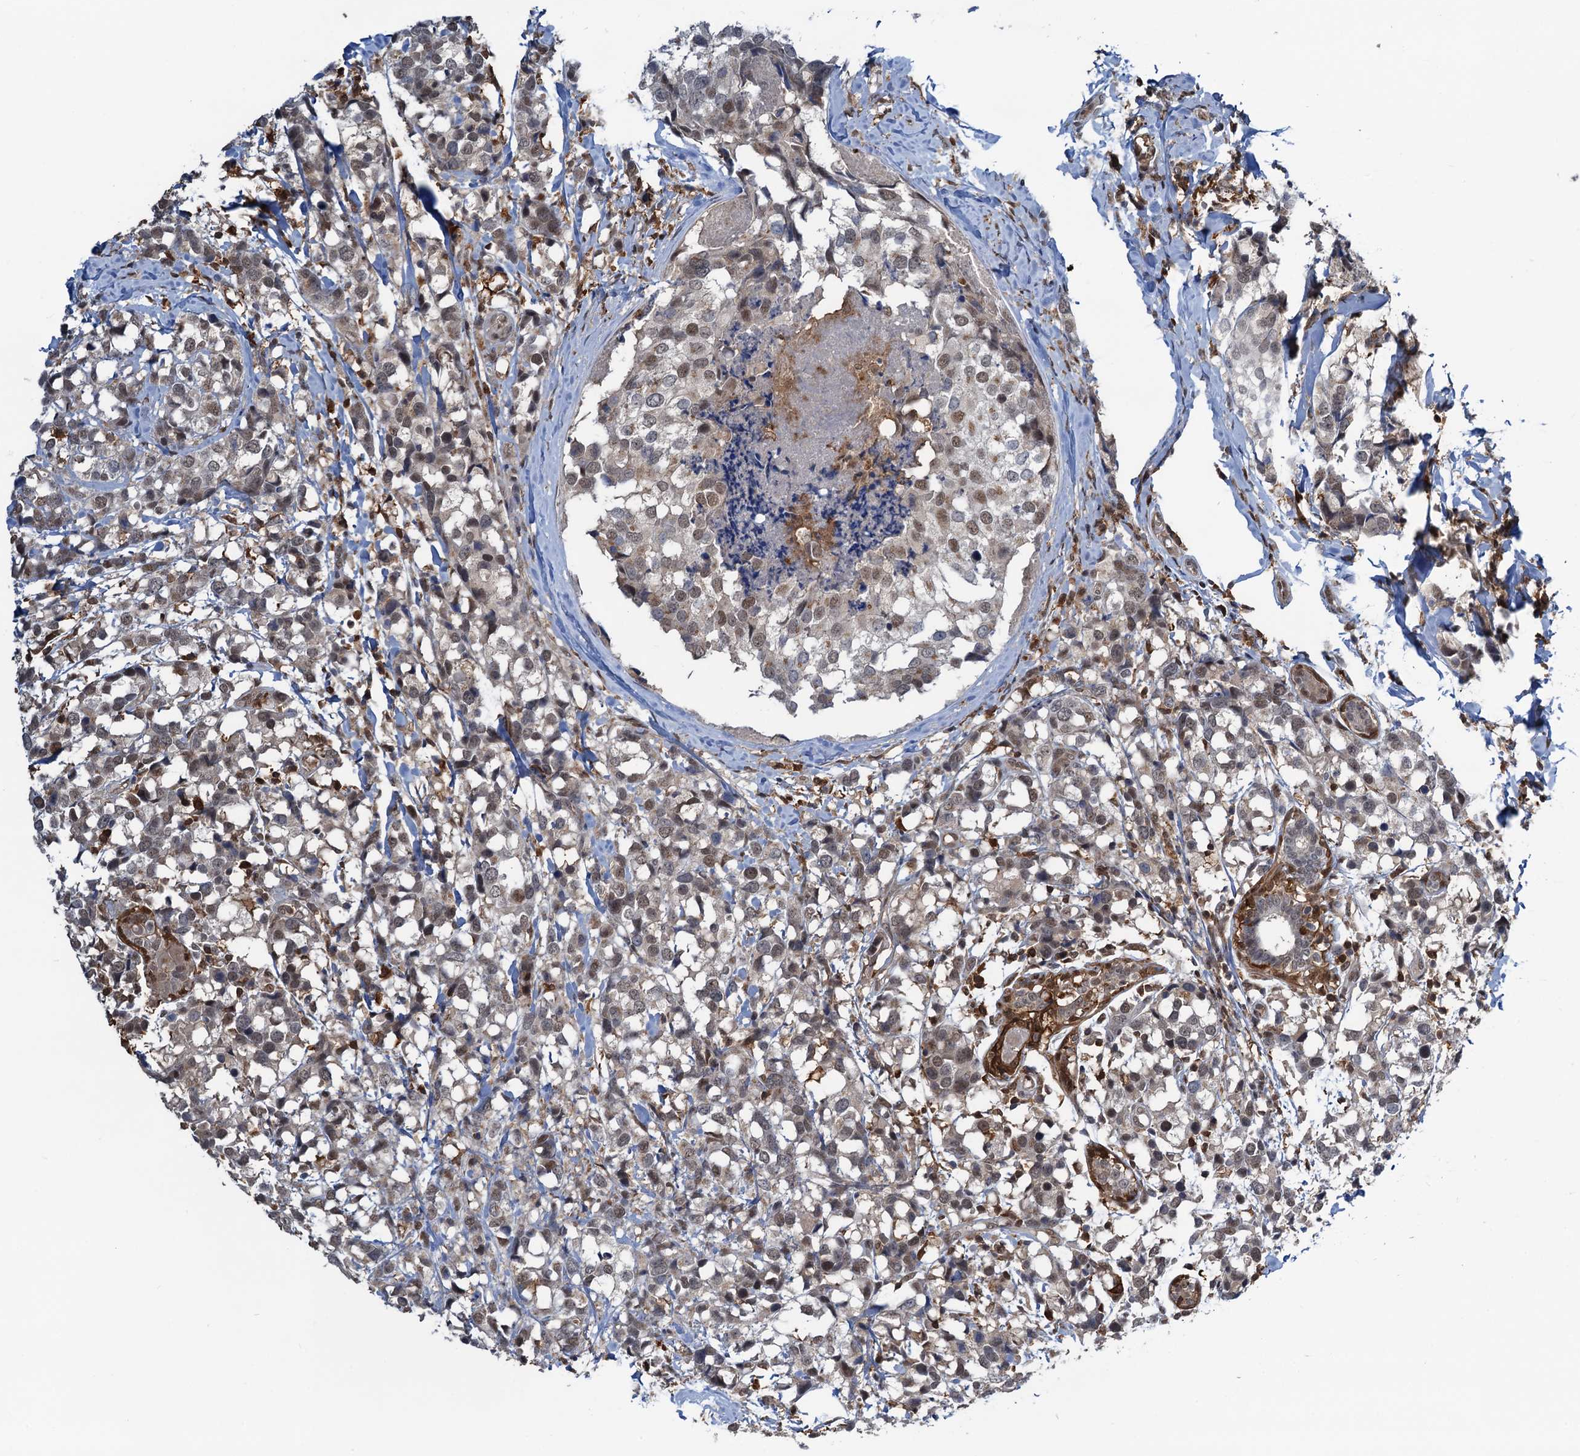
{"staining": {"intensity": "weak", "quantity": "25%-75%", "location": "nuclear"}, "tissue": "breast cancer", "cell_type": "Tumor cells", "image_type": "cancer", "snomed": [{"axis": "morphology", "description": "Lobular carcinoma"}, {"axis": "topography", "description": "Breast"}], "caption": "High-magnification brightfield microscopy of breast cancer stained with DAB (brown) and counterstained with hematoxylin (blue). tumor cells exhibit weak nuclear positivity is identified in about25%-75% of cells.", "gene": "ZNF609", "patient": {"sex": "female", "age": 59}}